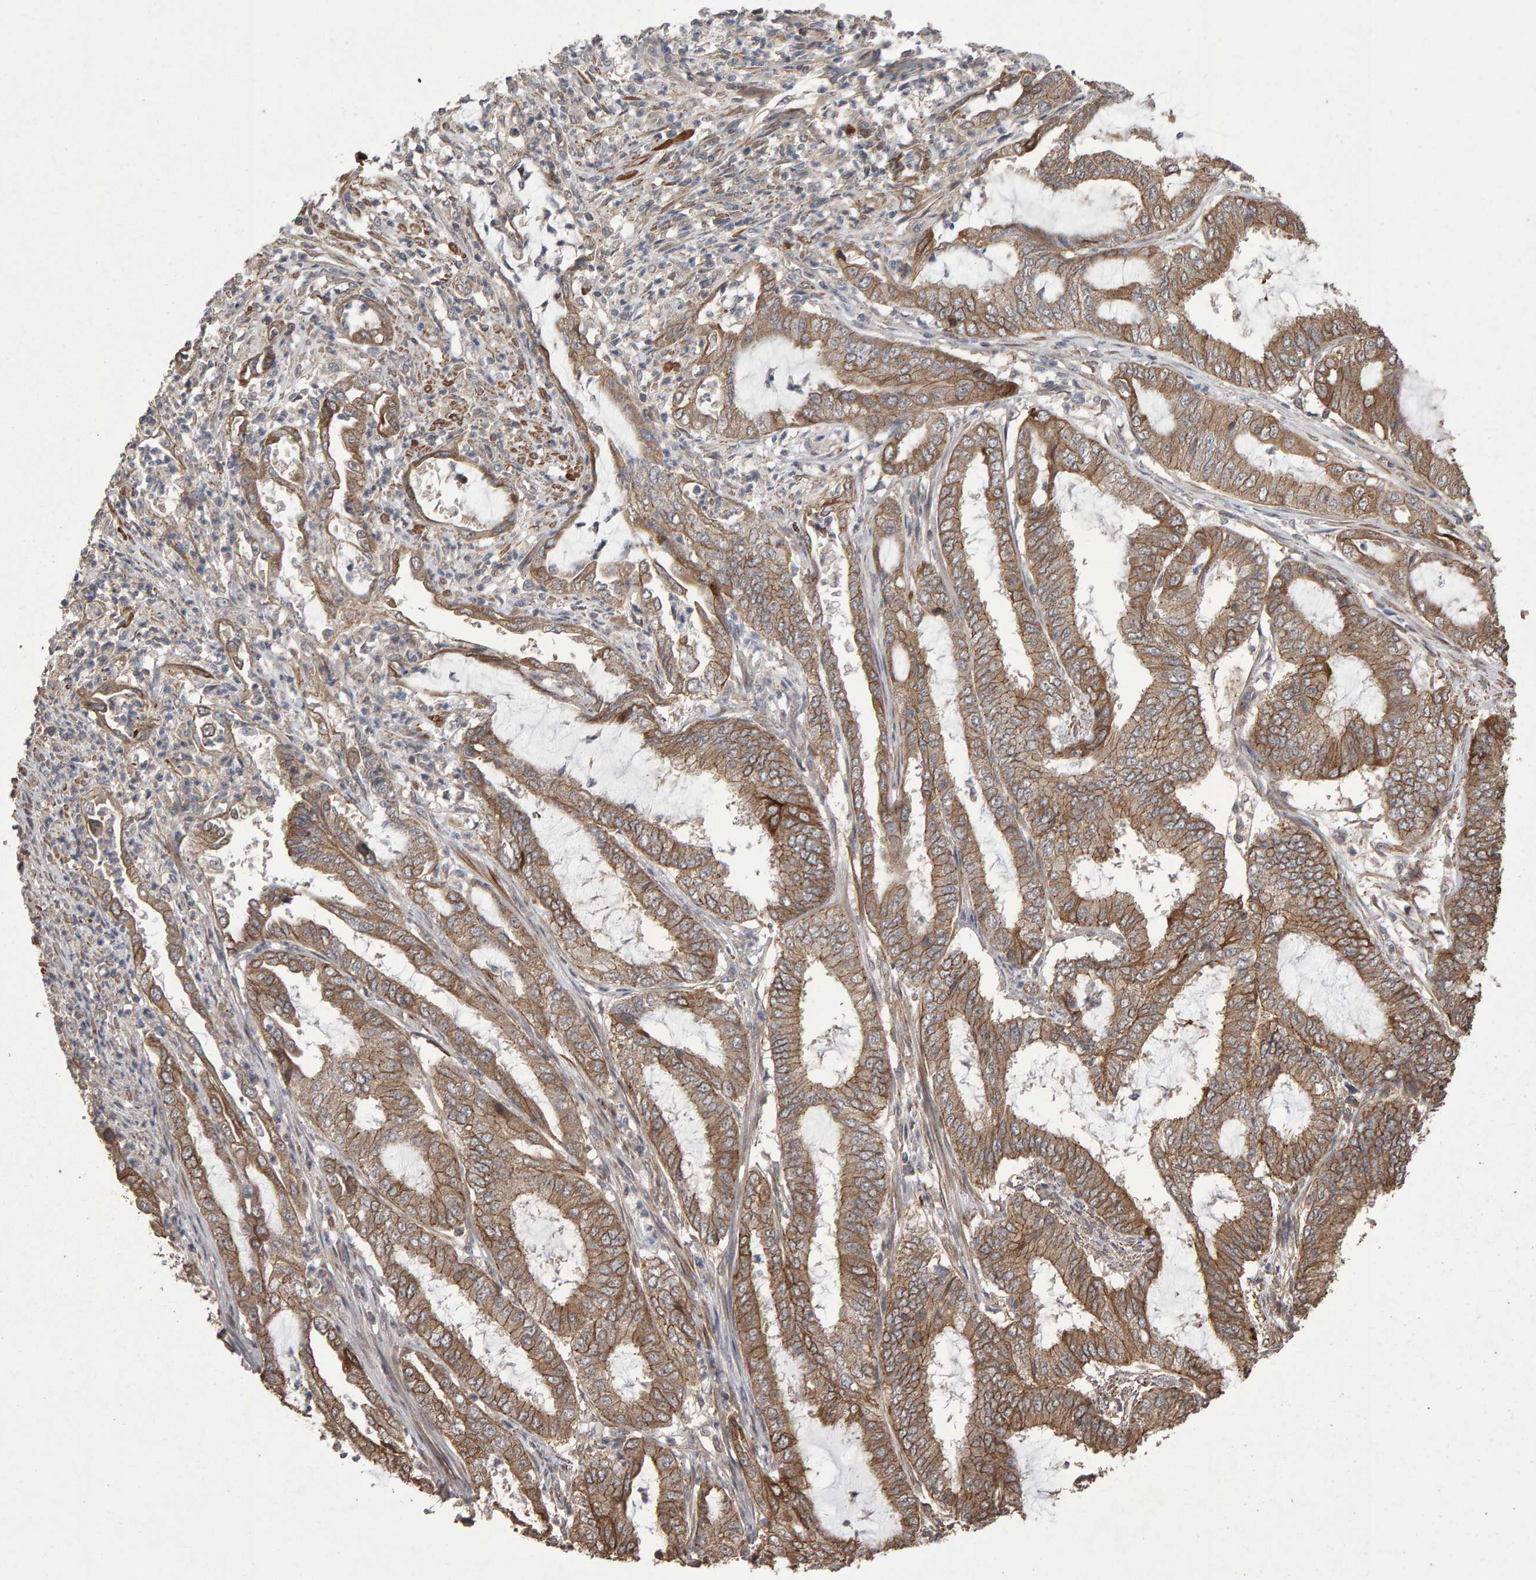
{"staining": {"intensity": "moderate", "quantity": ">75%", "location": "cytoplasmic/membranous"}, "tissue": "endometrial cancer", "cell_type": "Tumor cells", "image_type": "cancer", "snomed": [{"axis": "morphology", "description": "Adenocarcinoma, NOS"}, {"axis": "topography", "description": "Endometrium"}], "caption": "Protein expression analysis of human endometrial cancer reveals moderate cytoplasmic/membranous positivity in about >75% of tumor cells.", "gene": "SCRIB", "patient": {"sex": "female", "age": 51}}